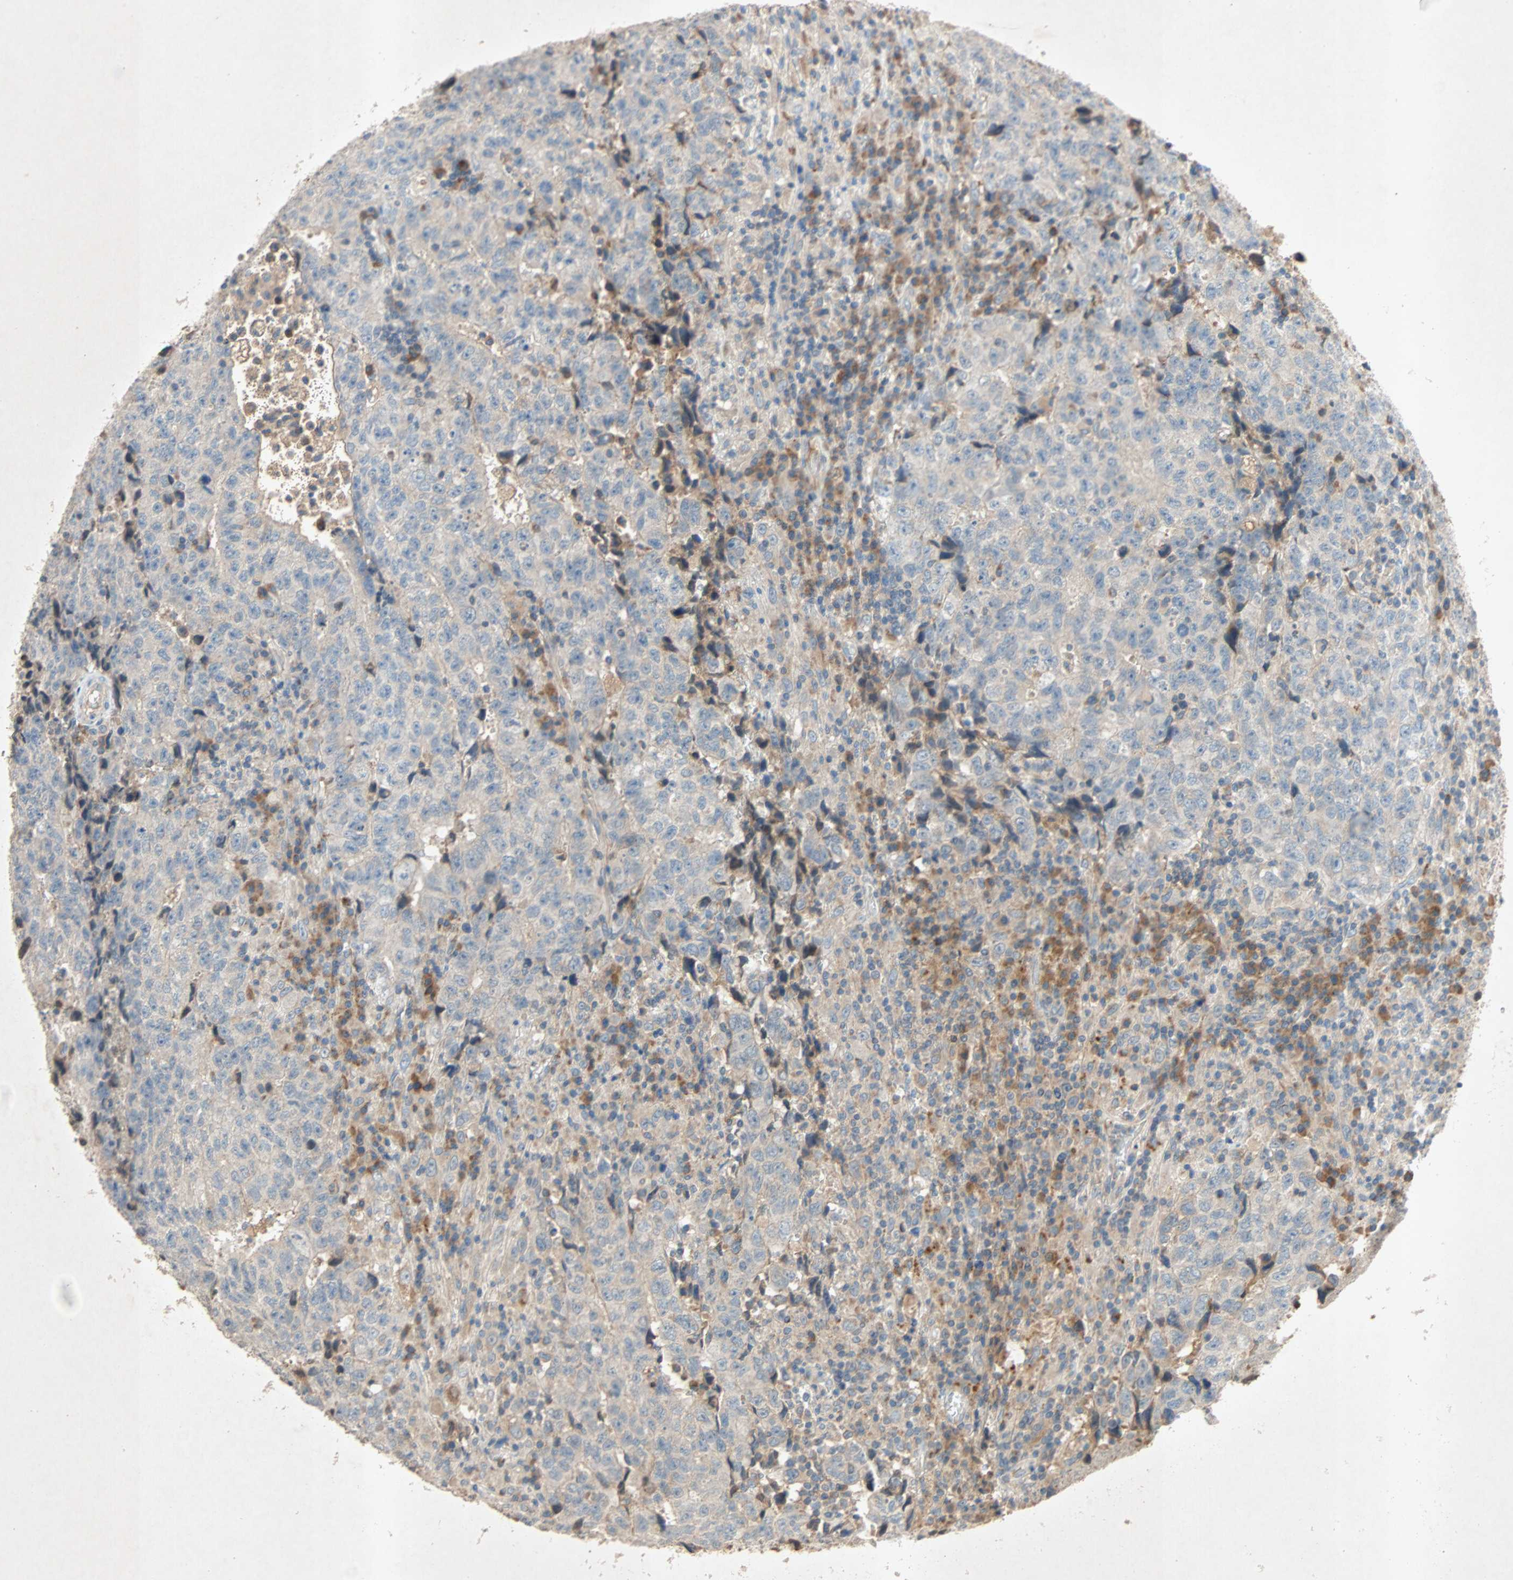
{"staining": {"intensity": "weak", "quantity": "25%-75%", "location": "cytoplasmic/membranous"}, "tissue": "testis cancer", "cell_type": "Tumor cells", "image_type": "cancer", "snomed": [{"axis": "morphology", "description": "Necrosis, NOS"}, {"axis": "morphology", "description": "Carcinoma, Embryonal, NOS"}, {"axis": "topography", "description": "Testis"}], "caption": "Testis cancer (embryonal carcinoma) was stained to show a protein in brown. There is low levels of weak cytoplasmic/membranous staining in approximately 25%-75% of tumor cells. Nuclei are stained in blue.", "gene": "XYLT1", "patient": {"sex": "male", "age": 19}}